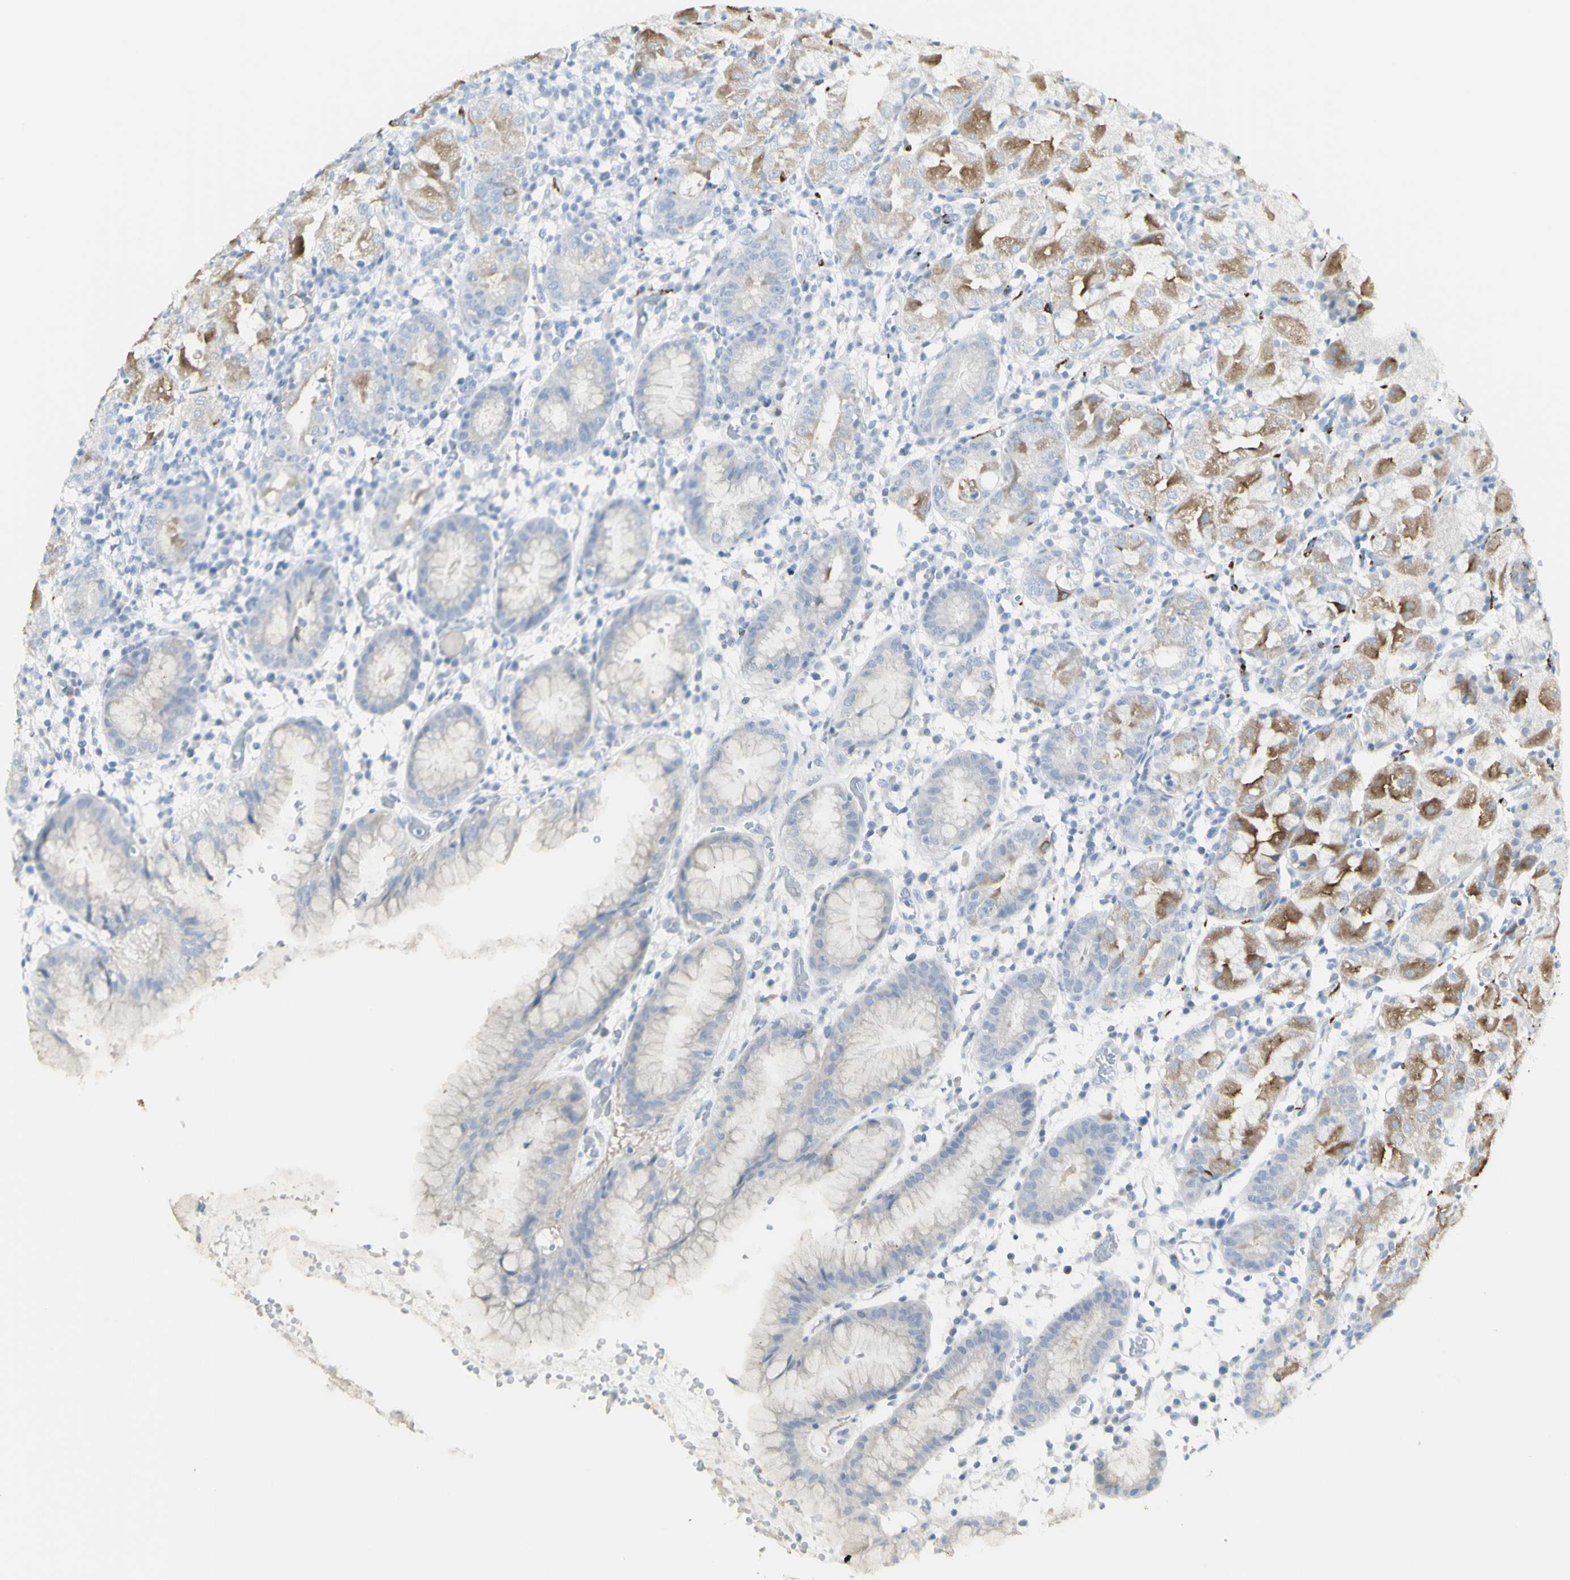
{"staining": {"intensity": "moderate", "quantity": "25%-75%", "location": "cytoplasmic/membranous"}, "tissue": "stomach", "cell_type": "Glandular cells", "image_type": "normal", "snomed": [{"axis": "morphology", "description": "Normal tissue, NOS"}, {"axis": "topography", "description": "Stomach"}, {"axis": "topography", "description": "Stomach, lower"}], "caption": "About 25%-75% of glandular cells in unremarkable human stomach show moderate cytoplasmic/membranous protein positivity as visualized by brown immunohistochemical staining.", "gene": "ENSG00000198211", "patient": {"sex": "female", "age": 75}}